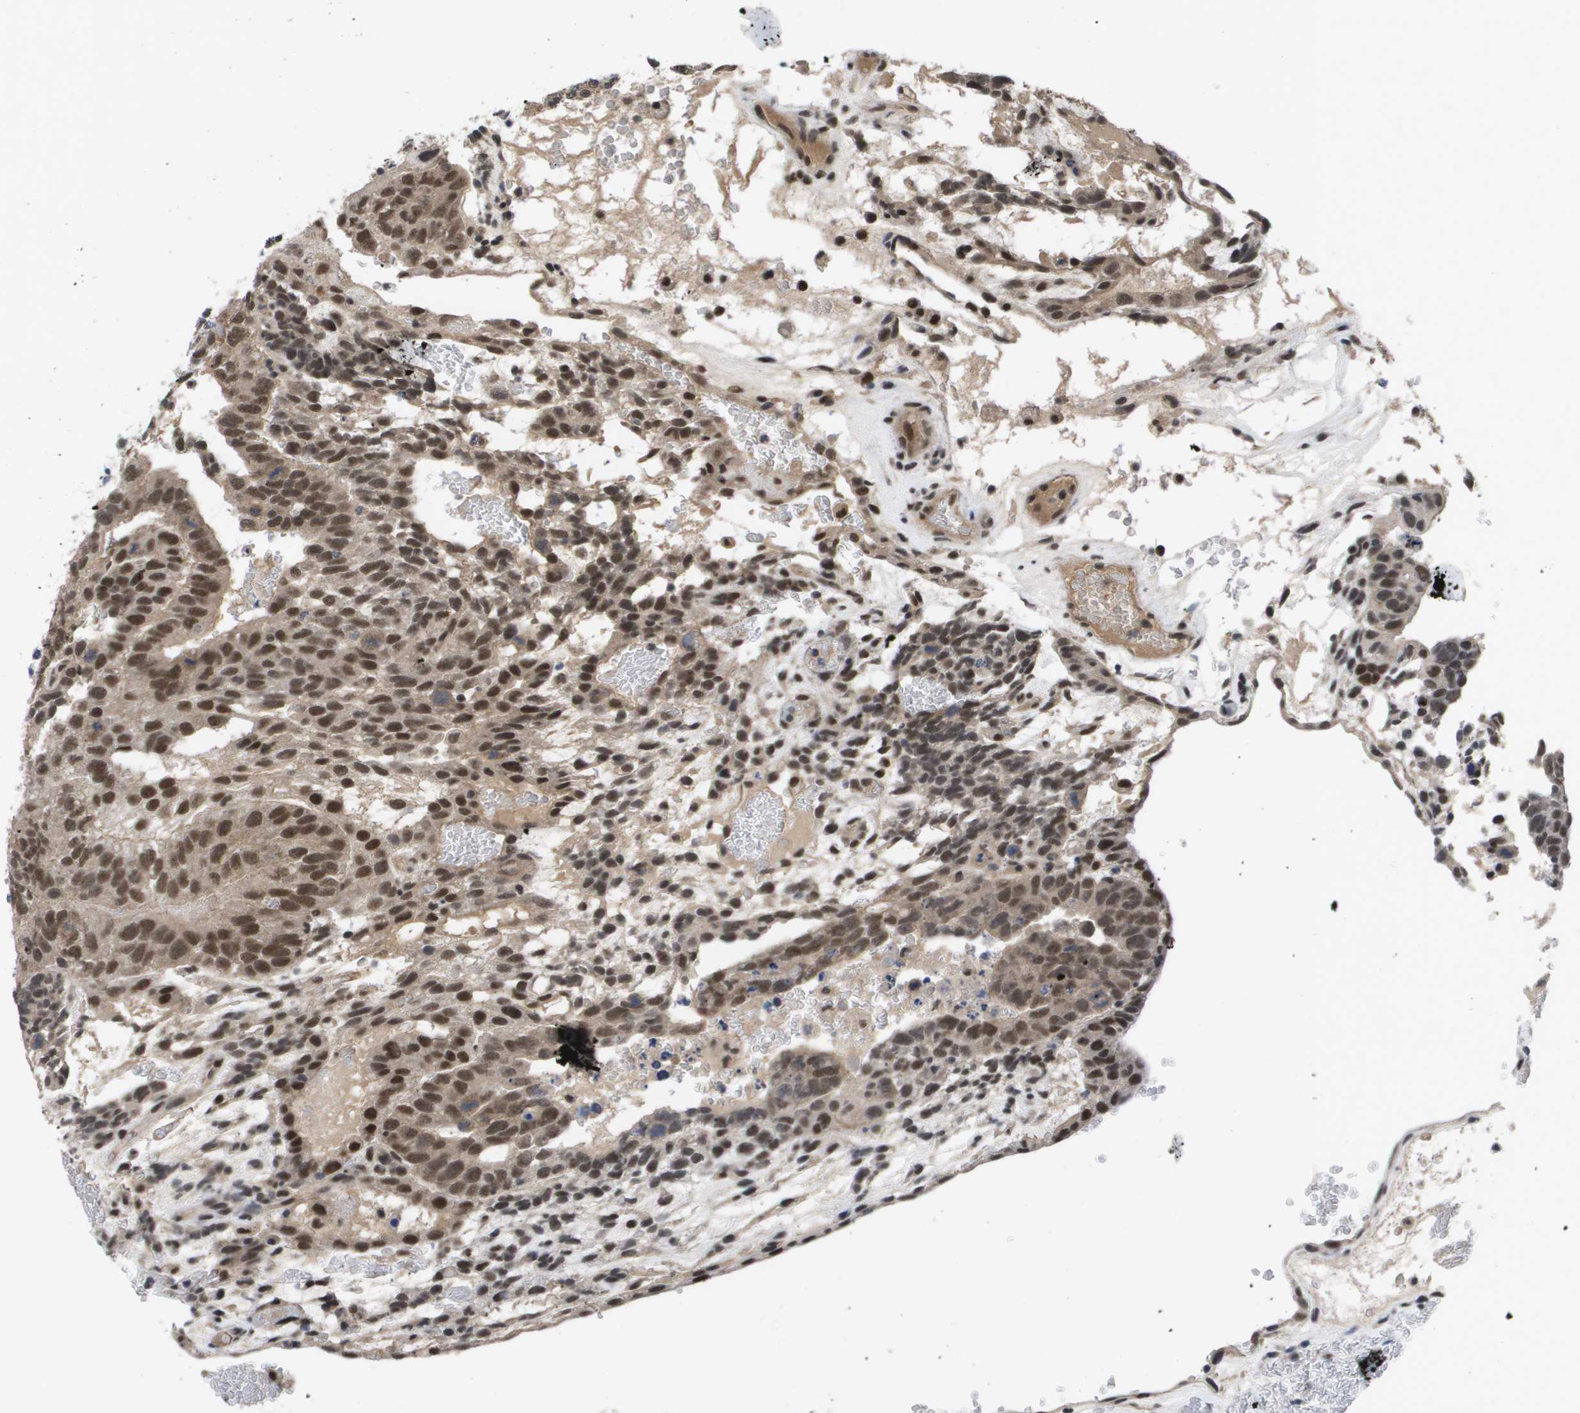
{"staining": {"intensity": "strong", "quantity": ">75%", "location": "nuclear"}, "tissue": "testis cancer", "cell_type": "Tumor cells", "image_type": "cancer", "snomed": [{"axis": "morphology", "description": "Seminoma, NOS"}, {"axis": "morphology", "description": "Carcinoma, Embryonal, NOS"}, {"axis": "topography", "description": "Testis"}], "caption": "Immunohistochemical staining of seminoma (testis) exhibits strong nuclear protein expression in about >75% of tumor cells.", "gene": "AMBRA1", "patient": {"sex": "male", "age": 52}}